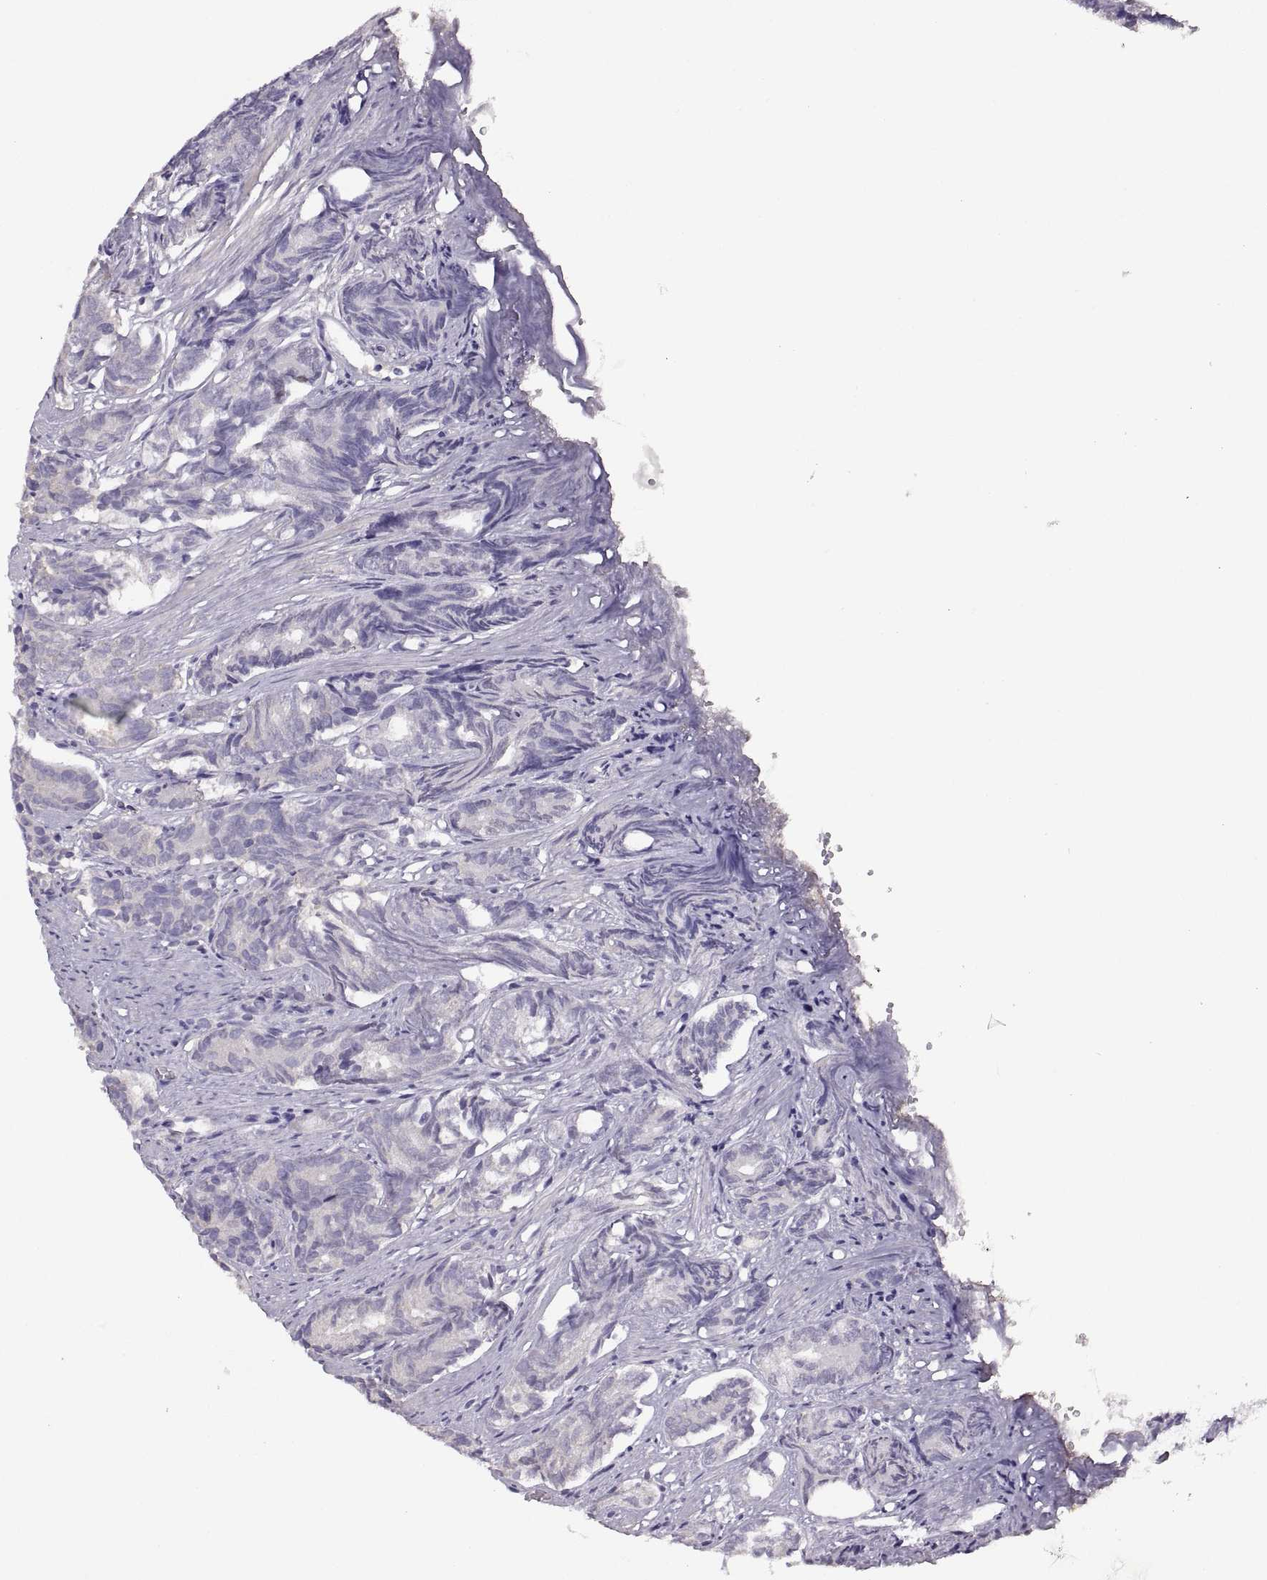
{"staining": {"intensity": "negative", "quantity": "none", "location": "none"}, "tissue": "prostate cancer", "cell_type": "Tumor cells", "image_type": "cancer", "snomed": [{"axis": "morphology", "description": "Adenocarcinoma, High grade"}, {"axis": "topography", "description": "Prostate"}], "caption": "Prostate cancer (adenocarcinoma (high-grade)) was stained to show a protein in brown. There is no significant expression in tumor cells.", "gene": "TBX19", "patient": {"sex": "male", "age": 84}}